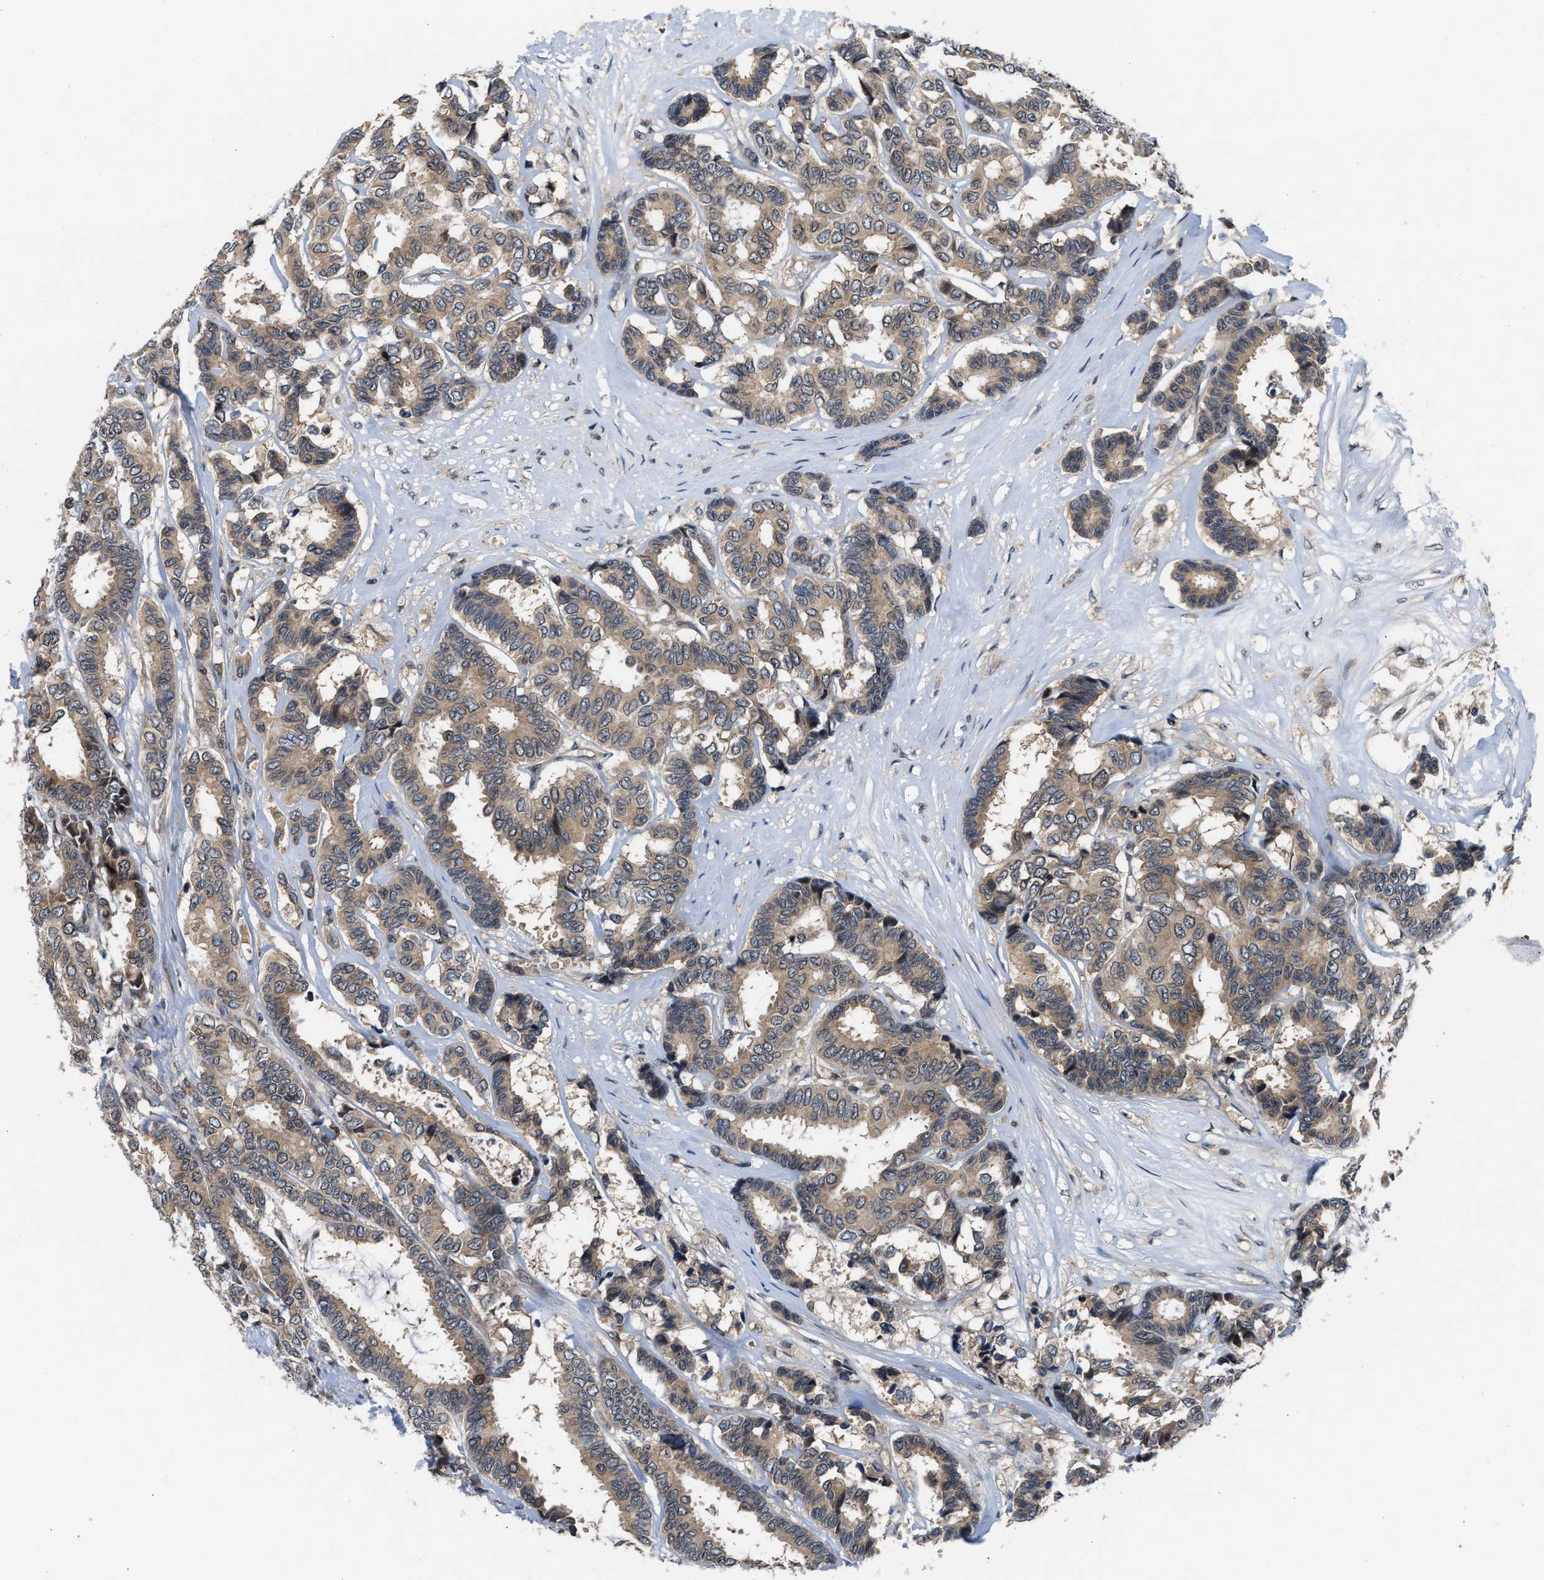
{"staining": {"intensity": "moderate", "quantity": ">75%", "location": "cytoplasmic/membranous"}, "tissue": "breast cancer", "cell_type": "Tumor cells", "image_type": "cancer", "snomed": [{"axis": "morphology", "description": "Duct carcinoma"}, {"axis": "topography", "description": "Breast"}], "caption": "High-power microscopy captured an immunohistochemistry (IHC) histopathology image of breast cancer, revealing moderate cytoplasmic/membranous expression in about >75% of tumor cells.", "gene": "RAB29", "patient": {"sex": "female", "age": 87}}